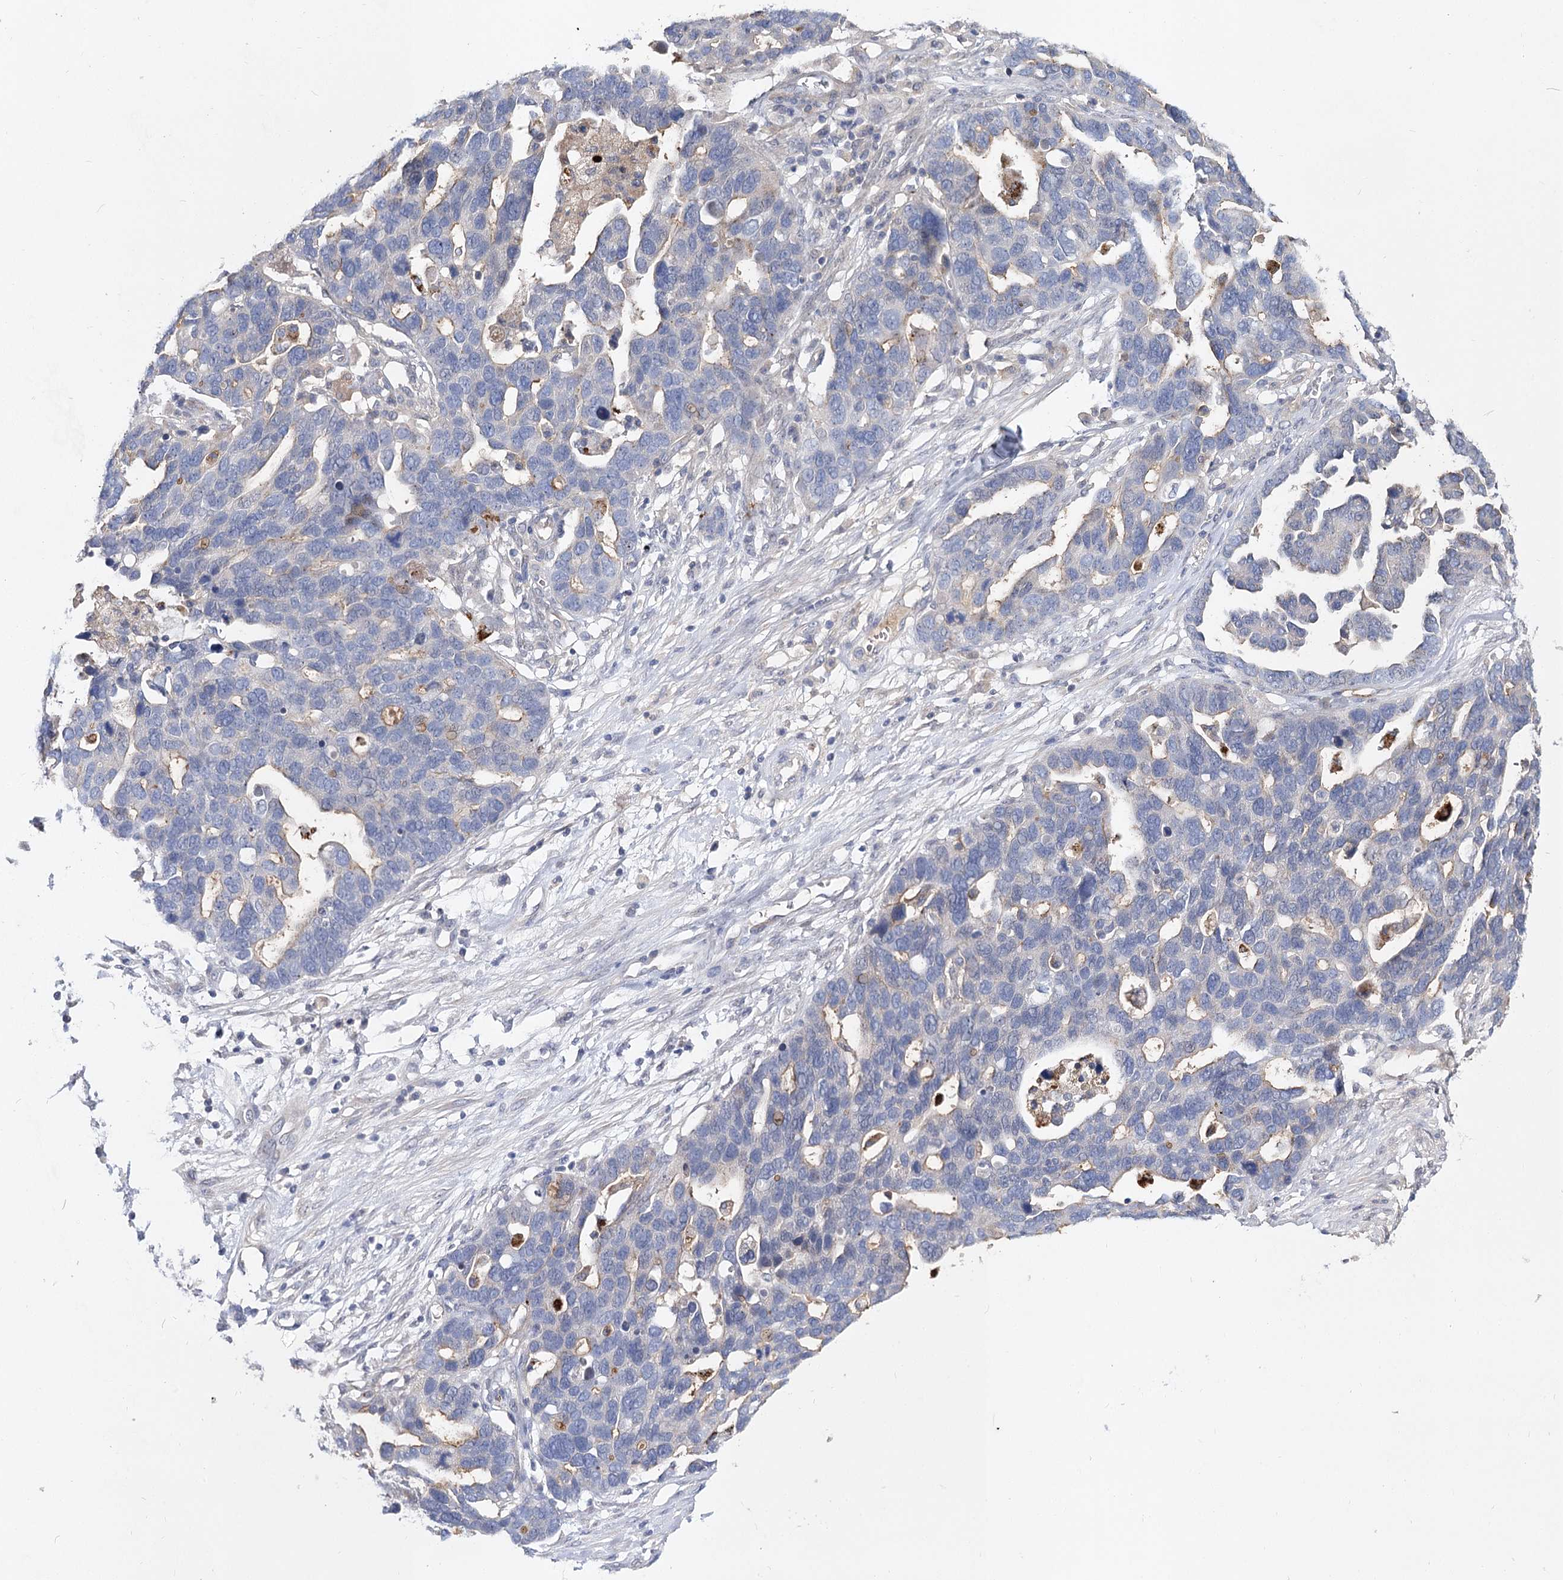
{"staining": {"intensity": "negative", "quantity": "none", "location": "none"}, "tissue": "ovarian cancer", "cell_type": "Tumor cells", "image_type": "cancer", "snomed": [{"axis": "morphology", "description": "Cystadenocarcinoma, serous, NOS"}, {"axis": "topography", "description": "Ovary"}], "caption": "Serous cystadenocarcinoma (ovarian) was stained to show a protein in brown. There is no significant staining in tumor cells.", "gene": "UGP2", "patient": {"sex": "female", "age": 54}}